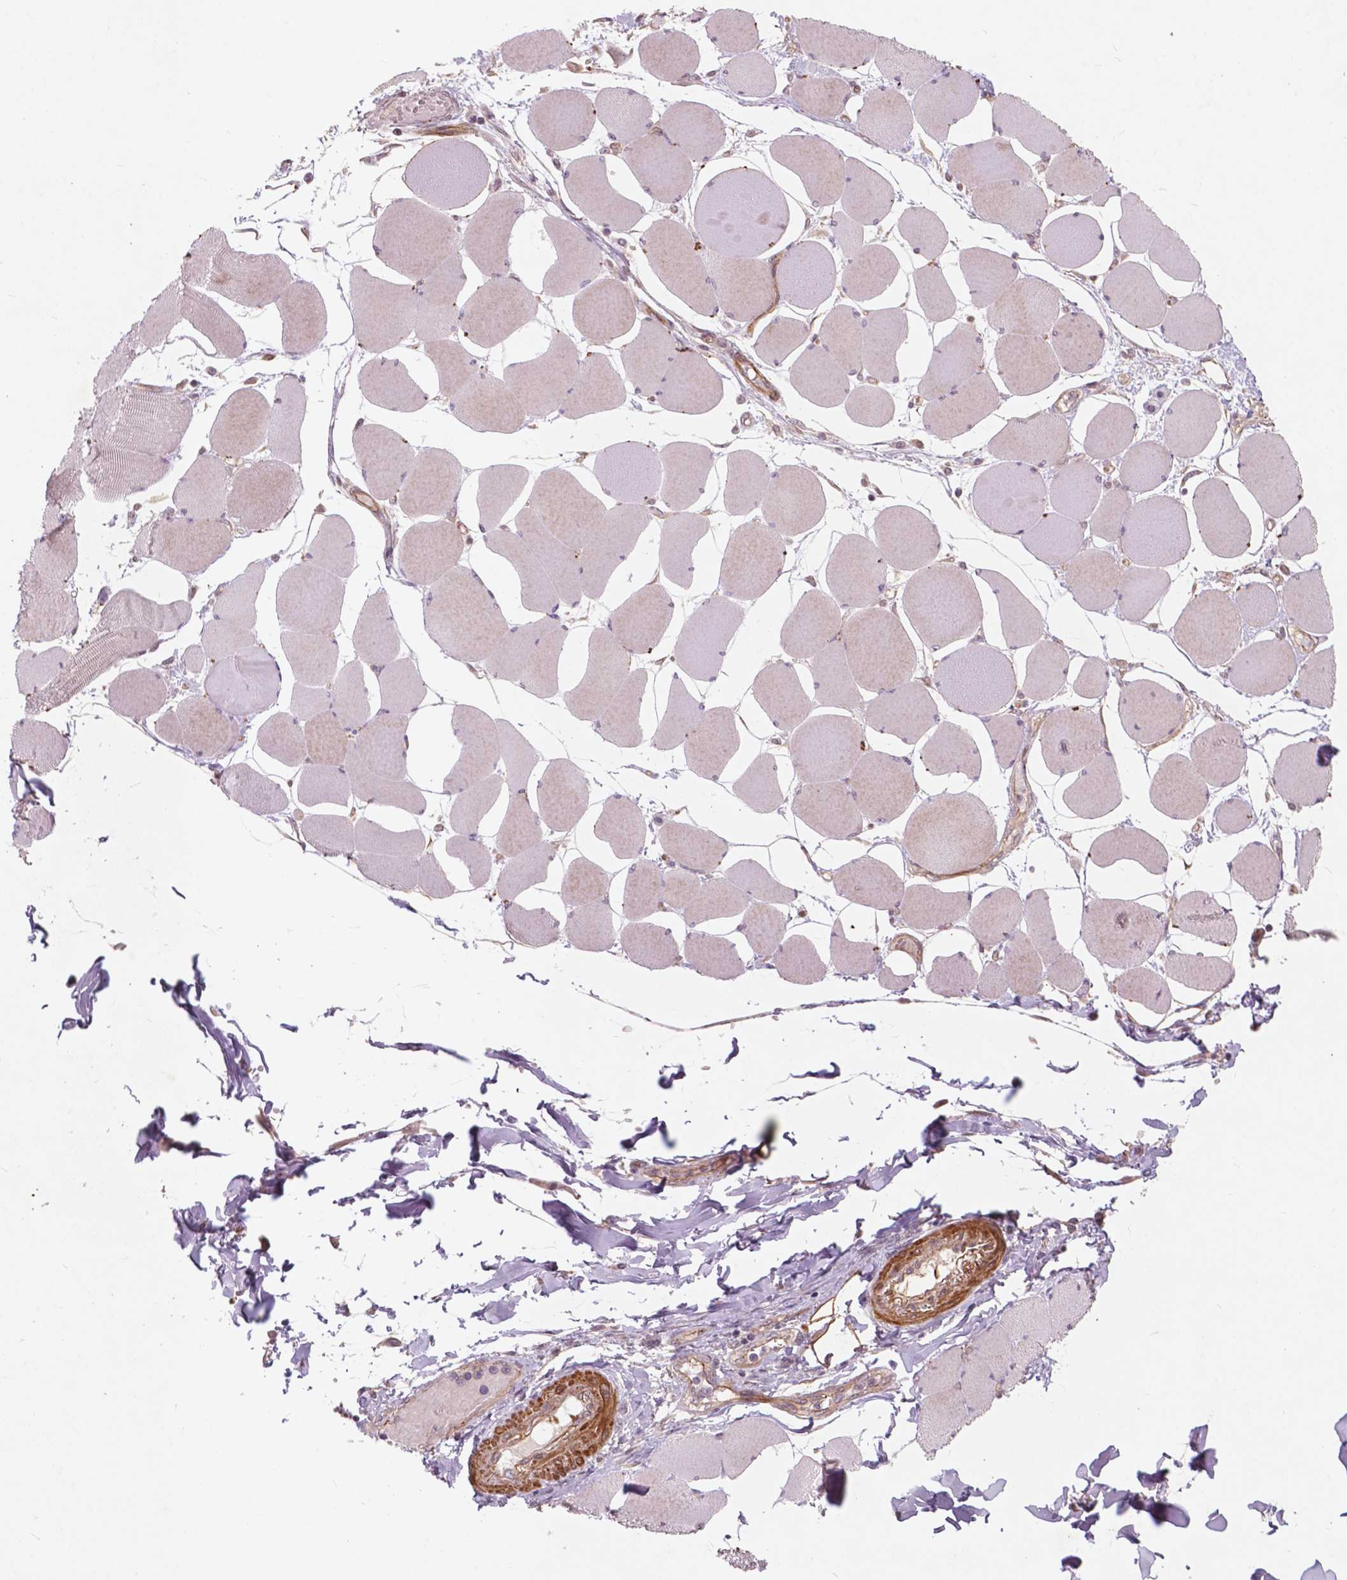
{"staining": {"intensity": "weak", "quantity": "25%-75%", "location": "cytoplasmic/membranous"}, "tissue": "skeletal muscle", "cell_type": "Myocytes", "image_type": "normal", "snomed": [{"axis": "morphology", "description": "Normal tissue, NOS"}, {"axis": "topography", "description": "Skeletal muscle"}], "caption": "A brown stain labels weak cytoplasmic/membranous staining of a protein in myocytes of normal human skeletal muscle. (Brightfield microscopy of DAB IHC at high magnification).", "gene": "RFPL4B", "patient": {"sex": "female", "age": 75}}